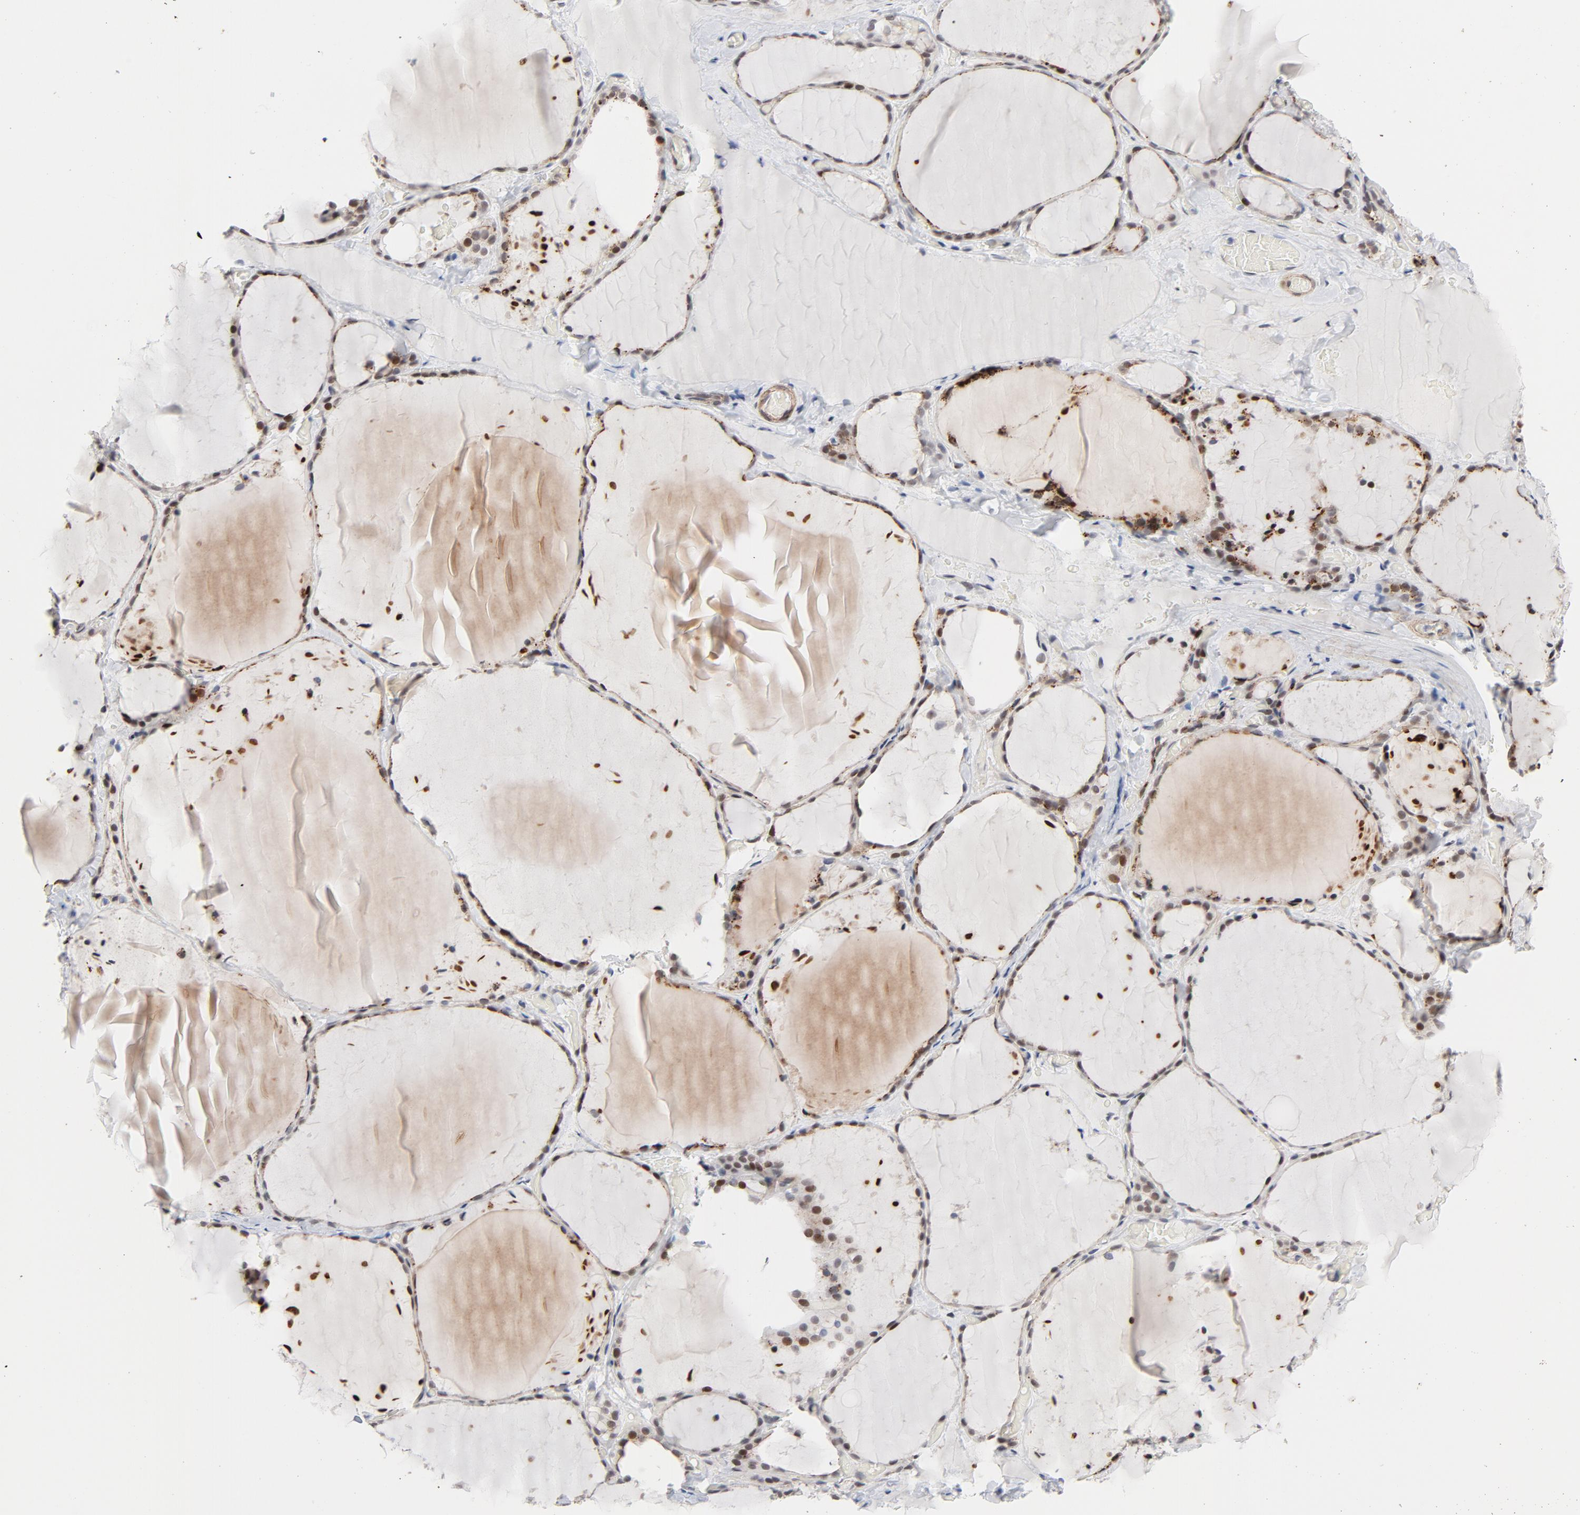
{"staining": {"intensity": "strong", "quantity": "<25%", "location": "cytoplasmic/membranous,nuclear"}, "tissue": "thyroid gland", "cell_type": "Glandular cells", "image_type": "normal", "snomed": [{"axis": "morphology", "description": "Normal tissue, NOS"}, {"axis": "topography", "description": "Thyroid gland"}], "caption": "Protein expression analysis of benign thyroid gland exhibits strong cytoplasmic/membranous,nuclear staining in approximately <25% of glandular cells. Ihc stains the protein in brown and the nuclei are stained blue.", "gene": "NFIC", "patient": {"sex": "female", "age": 22}}